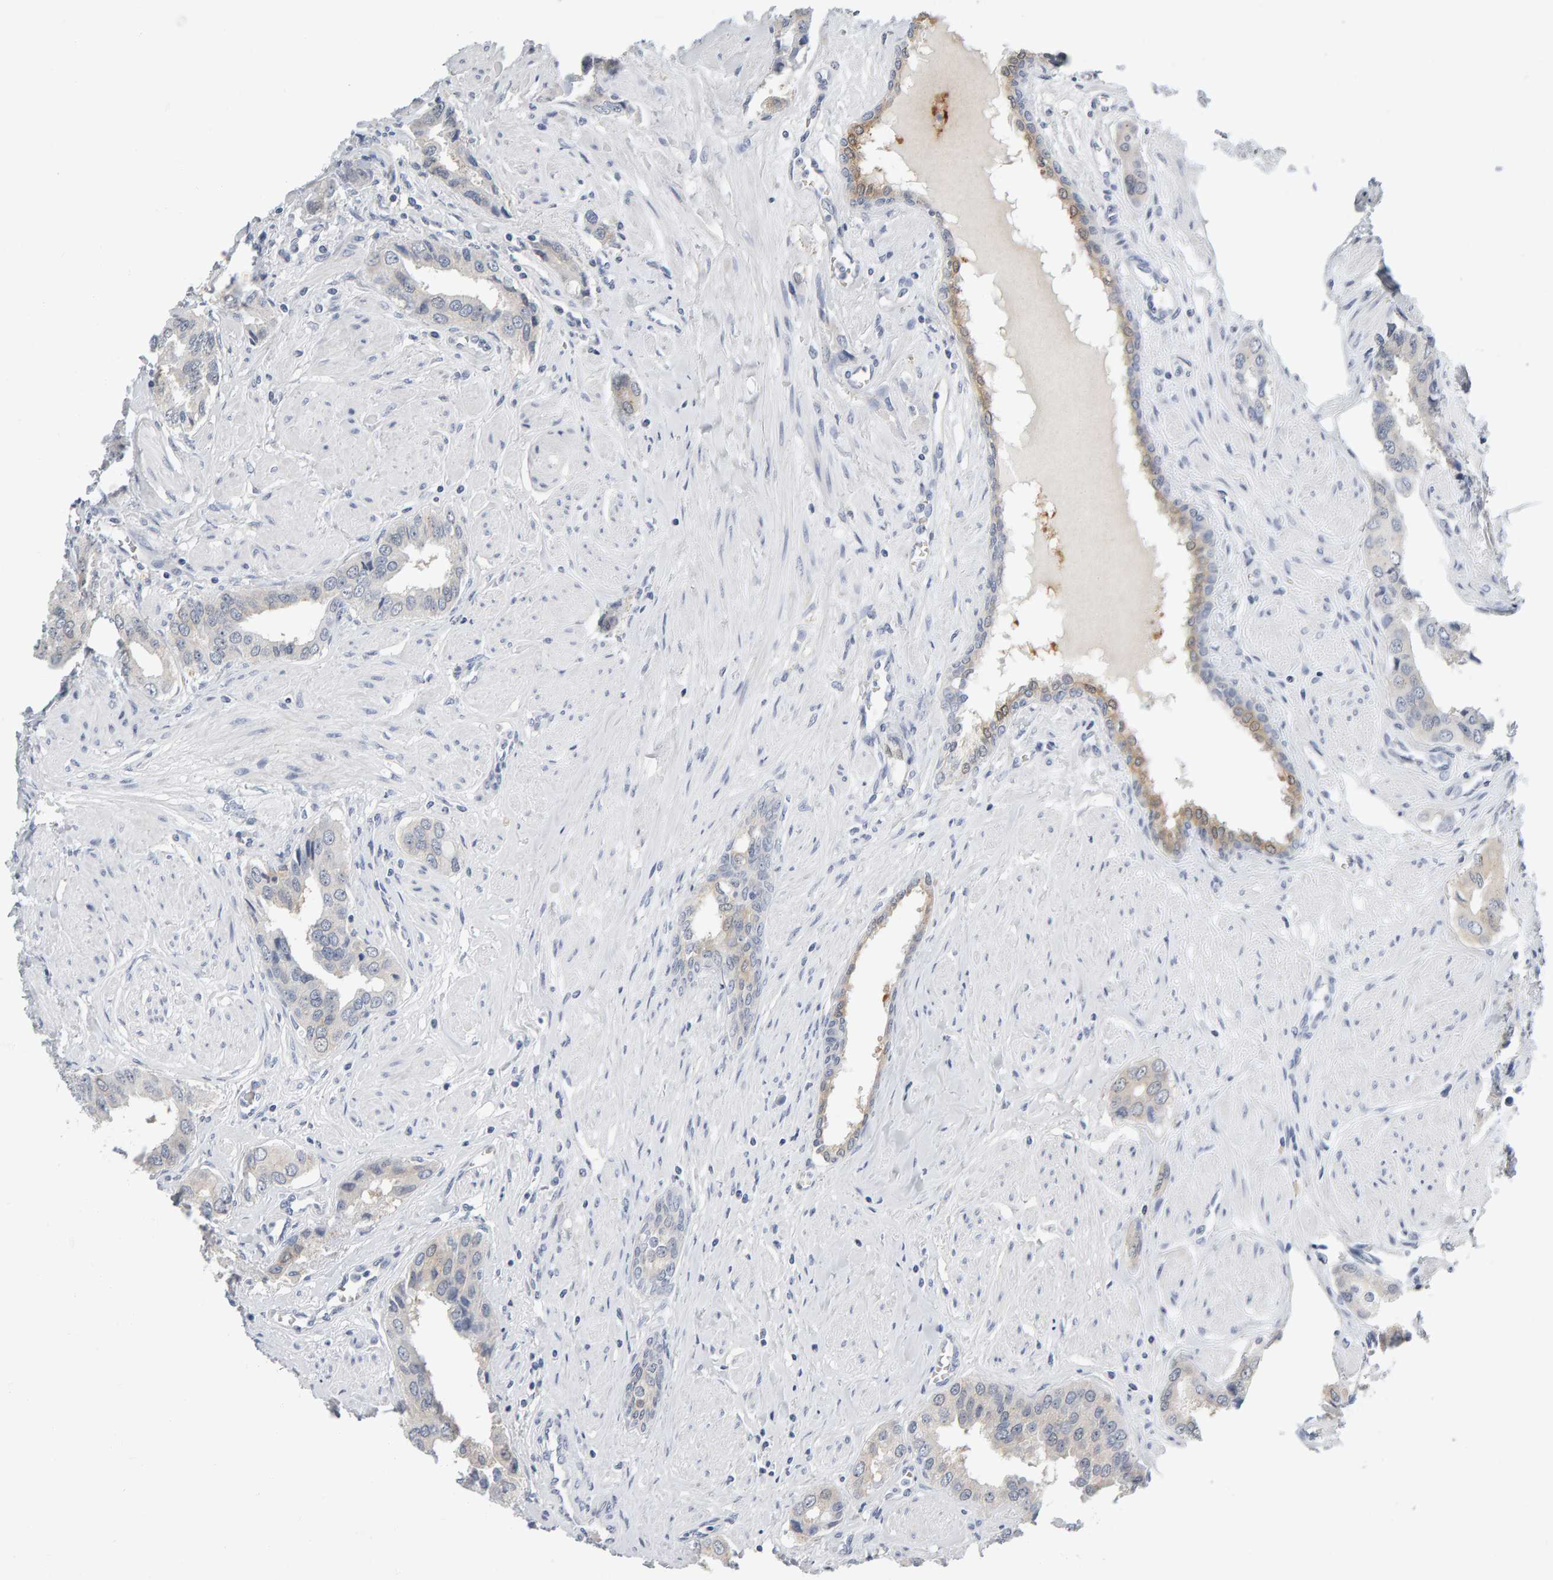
{"staining": {"intensity": "negative", "quantity": "none", "location": "none"}, "tissue": "prostate cancer", "cell_type": "Tumor cells", "image_type": "cancer", "snomed": [{"axis": "morphology", "description": "Adenocarcinoma, High grade"}, {"axis": "topography", "description": "Prostate"}], "caption": "Immunohistochemistry (IHC) of human prostate cancer exhibits no positivity in tumor cells.", "gene": "CTH", "patient": {"sex": "male", "age": 52}}